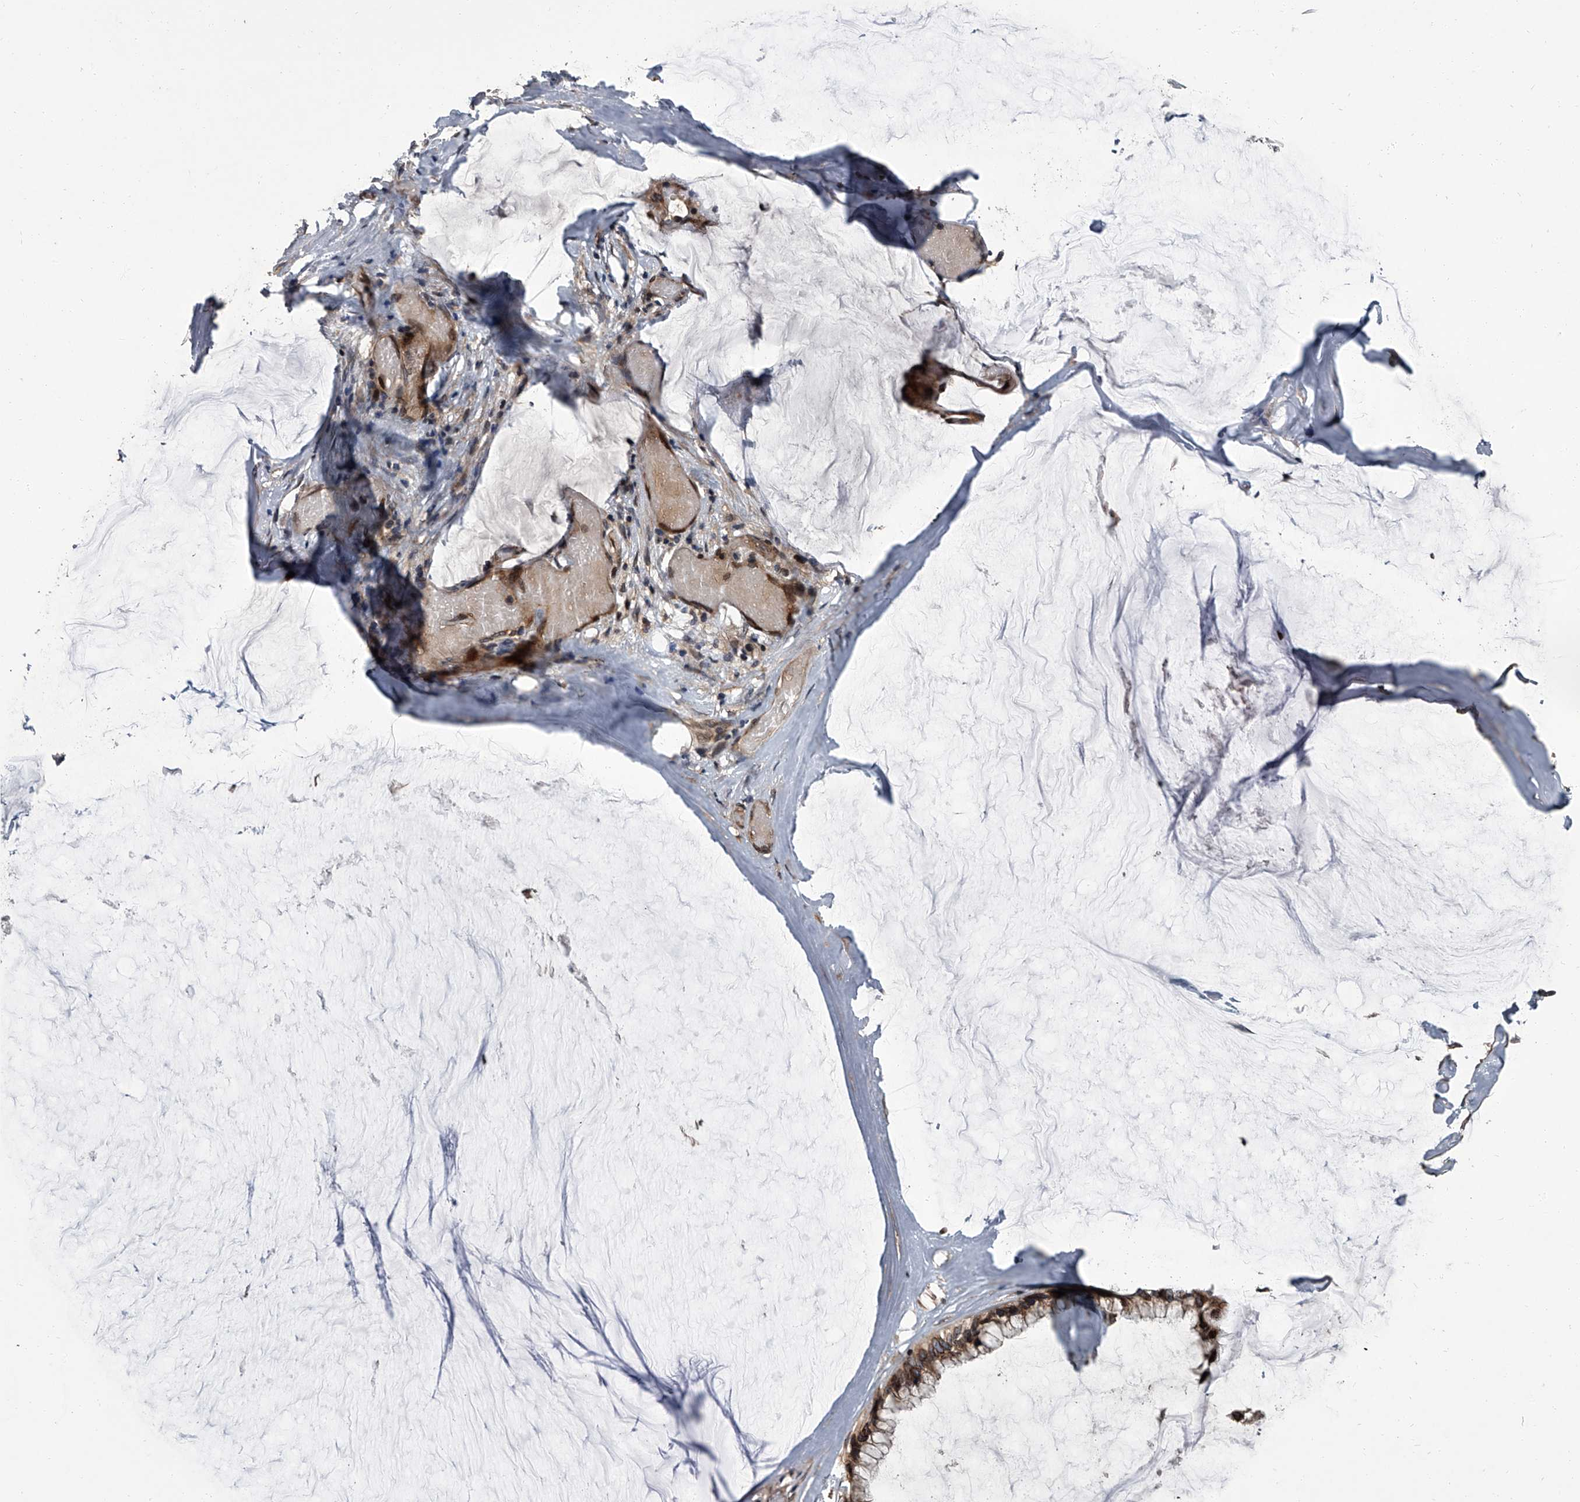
{"staining": {"intensity": "moderate", "quantity": ">75%", "location": "cytoplasmic/membranous,nuclear"}, "tissue": "ovarian cancer", "cell_type": "Tumor cells", "image_type": "cancer", "snomed": [{"axis": "morphology", "description": "Cystadenocarcinoma, mucinous, NOS"}, {"axis": "topography", "description": "Ovary"}], "caption": "DAB (3,3'-diaminobenzidine) immunohistochemical staining of human ovarian cancer exhibits moderate cytoplasmic/membranous and nuclear protein staining in about >75% of tumor cells.", "gene": "LRRC8C", "patient": {"sex": "female", "age": 39}}